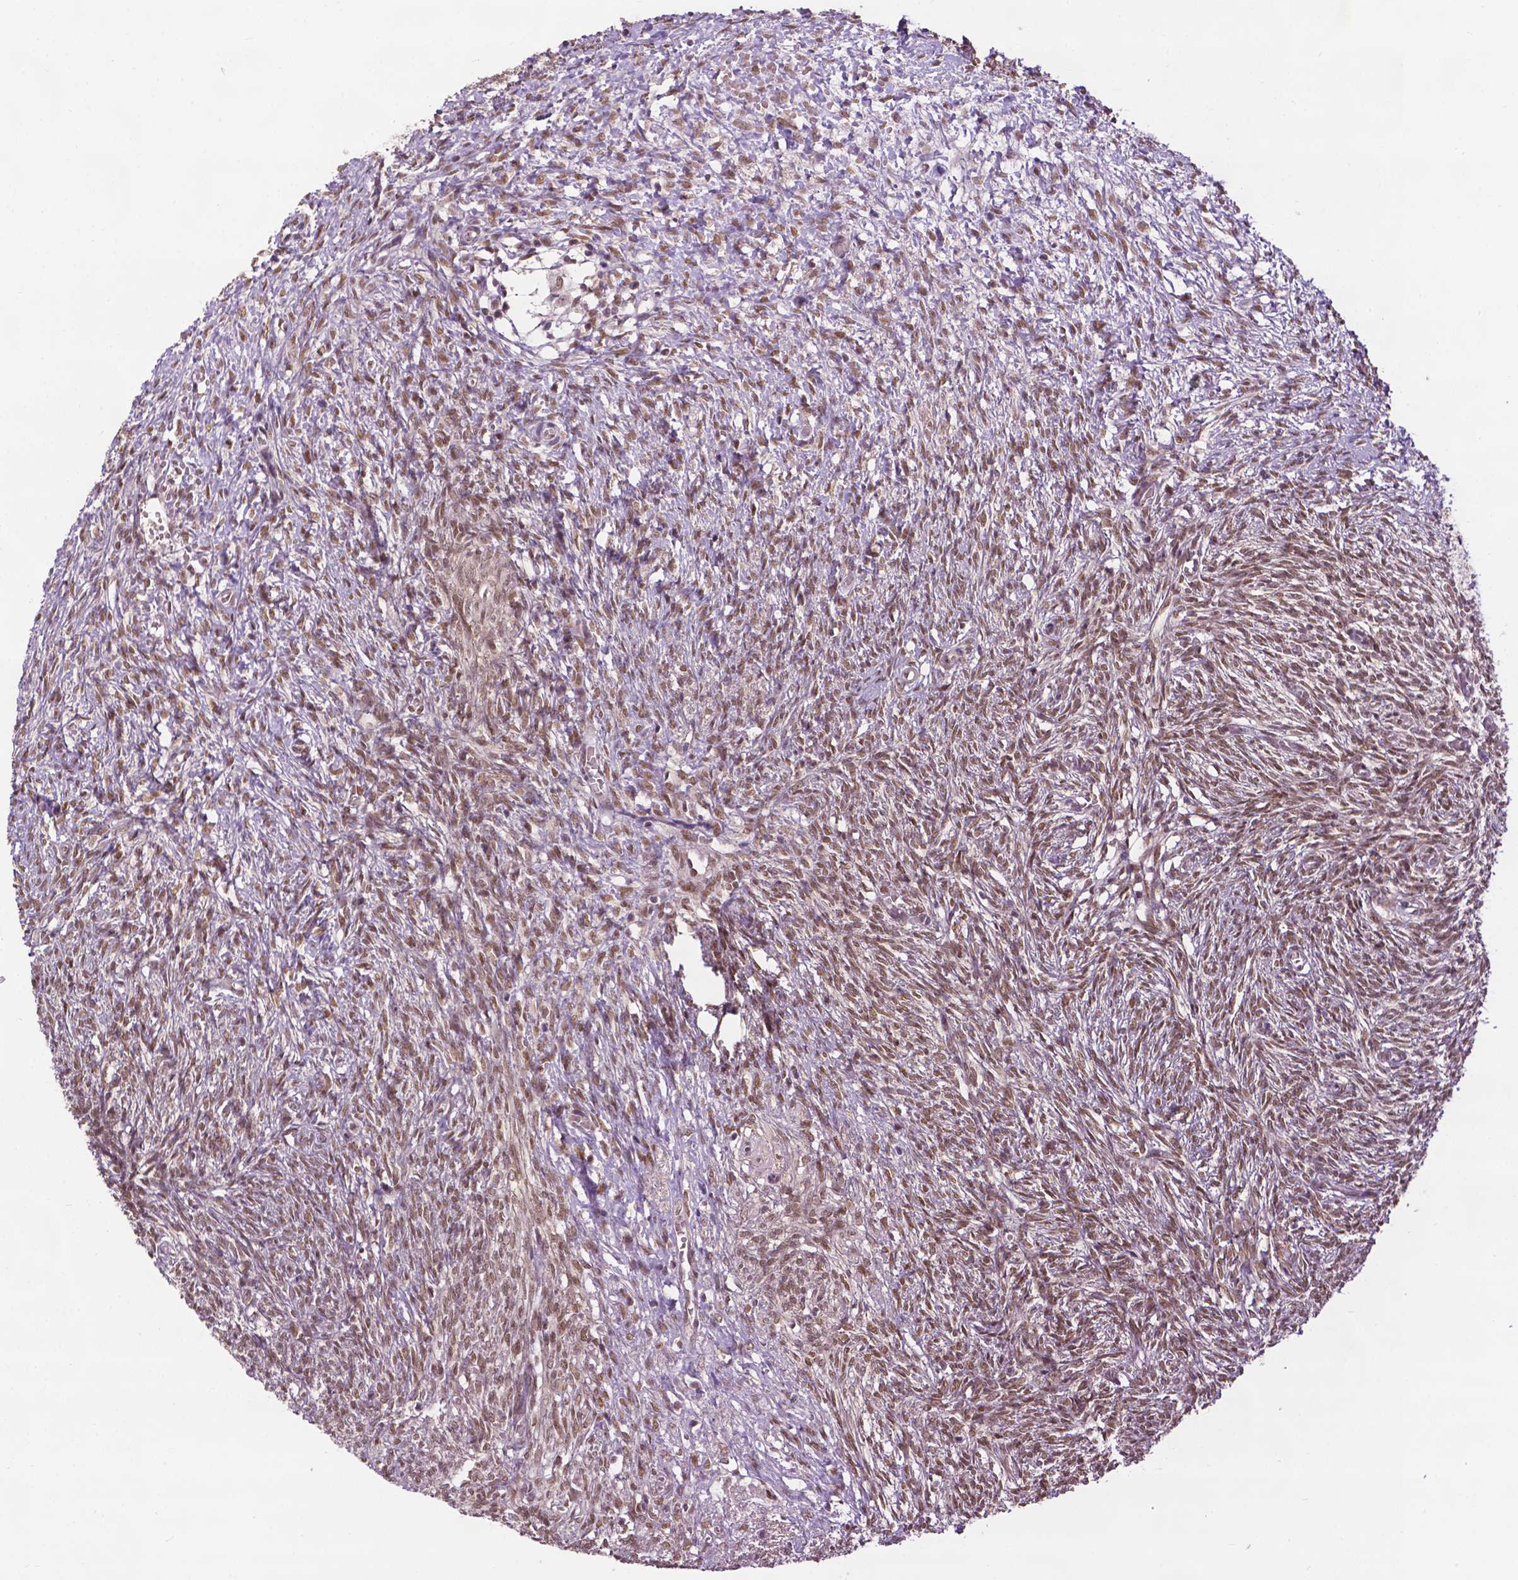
{"staining": {"intensity": "moderate", "quantity": ">75%", "location": "nuclear"}, "tissue": "ovary", "cell_type": "Follicle cells", "image_type": "normal", "snomed": [{"axis": "morphology", "description": "Normal tissue, NOS"}, {"axis": "topography", "description": "Ovary"}], "caption": "High-magnification brightfield microscopy of normal ovary stained with DAB (3,3'-diaminobenzidine) (brown) and counterstained with hematoxylin (blue). follicle cells exhibit moderate nuclear staining is identified in about>75% of cells.", "gene": "UBQLN4", "patient": {"sex": "female", "age": 46}}